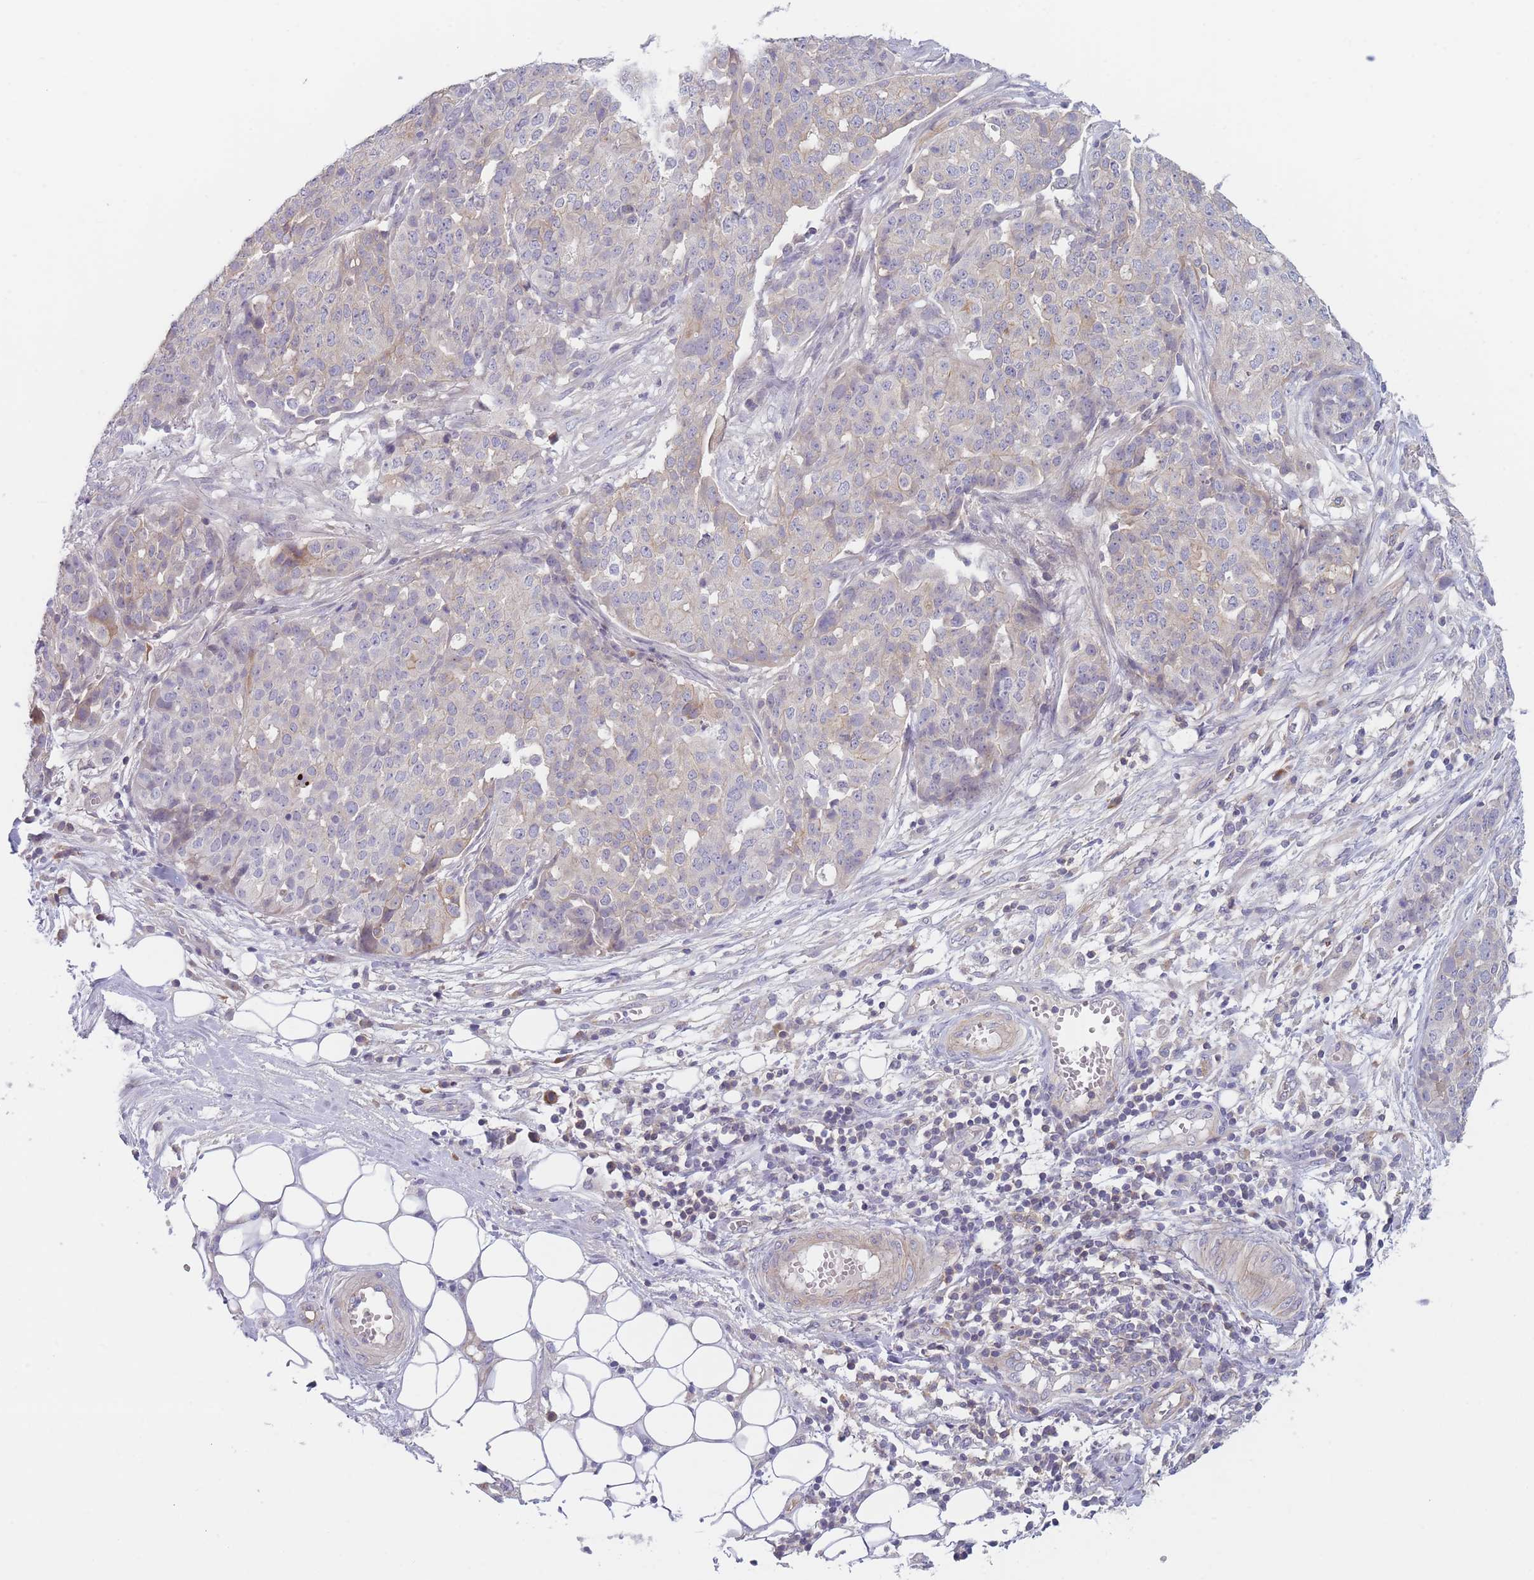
{"staining": {"intensity": "weak", "quantity": "<25%", "location": "cytoplasmic/membranous"}, "tissue": "ovarian cancer", "cell_type": "Tumor cells", "image_type": "cancer", "snomed": [{"axis": "morphology", "description": "Cystadenocarcinoma, serous, NOS"}, {"axis": "topography", "description": "Soft tissue"}, {"axis": "topography", "description": "Ovary"}], "caption": "High power microscopy image of an IHC photomicrograph of serous cystadenocarcinoma (ovarian), revealing no significant staining in tumor cells.", "gene": "WDR93", "patient": {"sex": "female", "age": 57}}